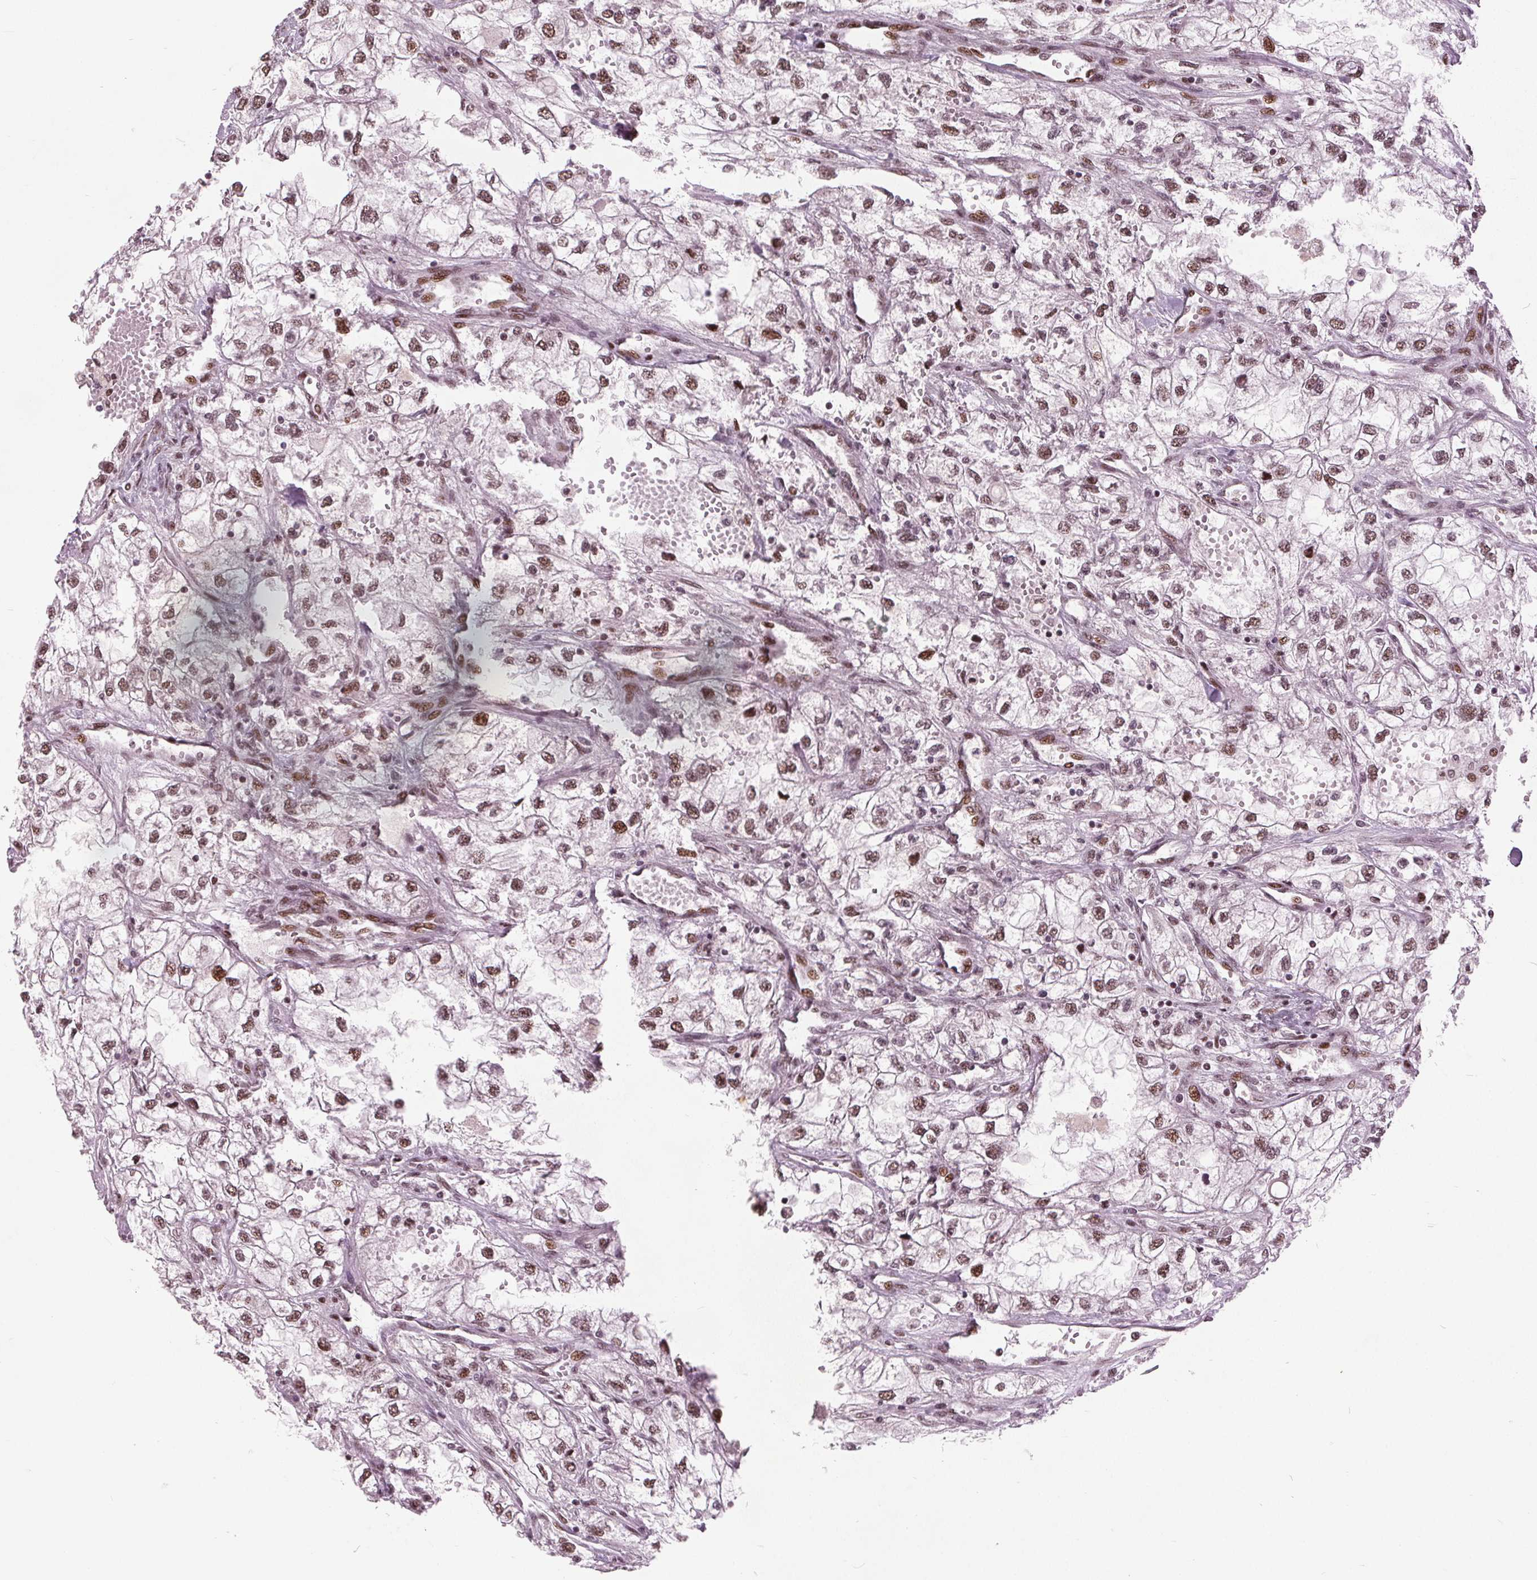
{"staining": {"intensity": "moderate", "quantity": ">75%", "location": "nuclear"}, "tissue": "renal cancer", "cell_type": "Tumor cells", "image_type": "cancer", "snomed": [{"axis": "morphology", "description": "Adenocarcinoma, NOS"}, {"axis": "topography", "description": "Kidney"}], "caption": "Human adenocarcinoma (renal) stained with a brown dye reveals moderate nuclear positive positivity in about >75% of tumor cells.", "gene": "TTC34", "patient": {"sex": "male", "age": 59}}